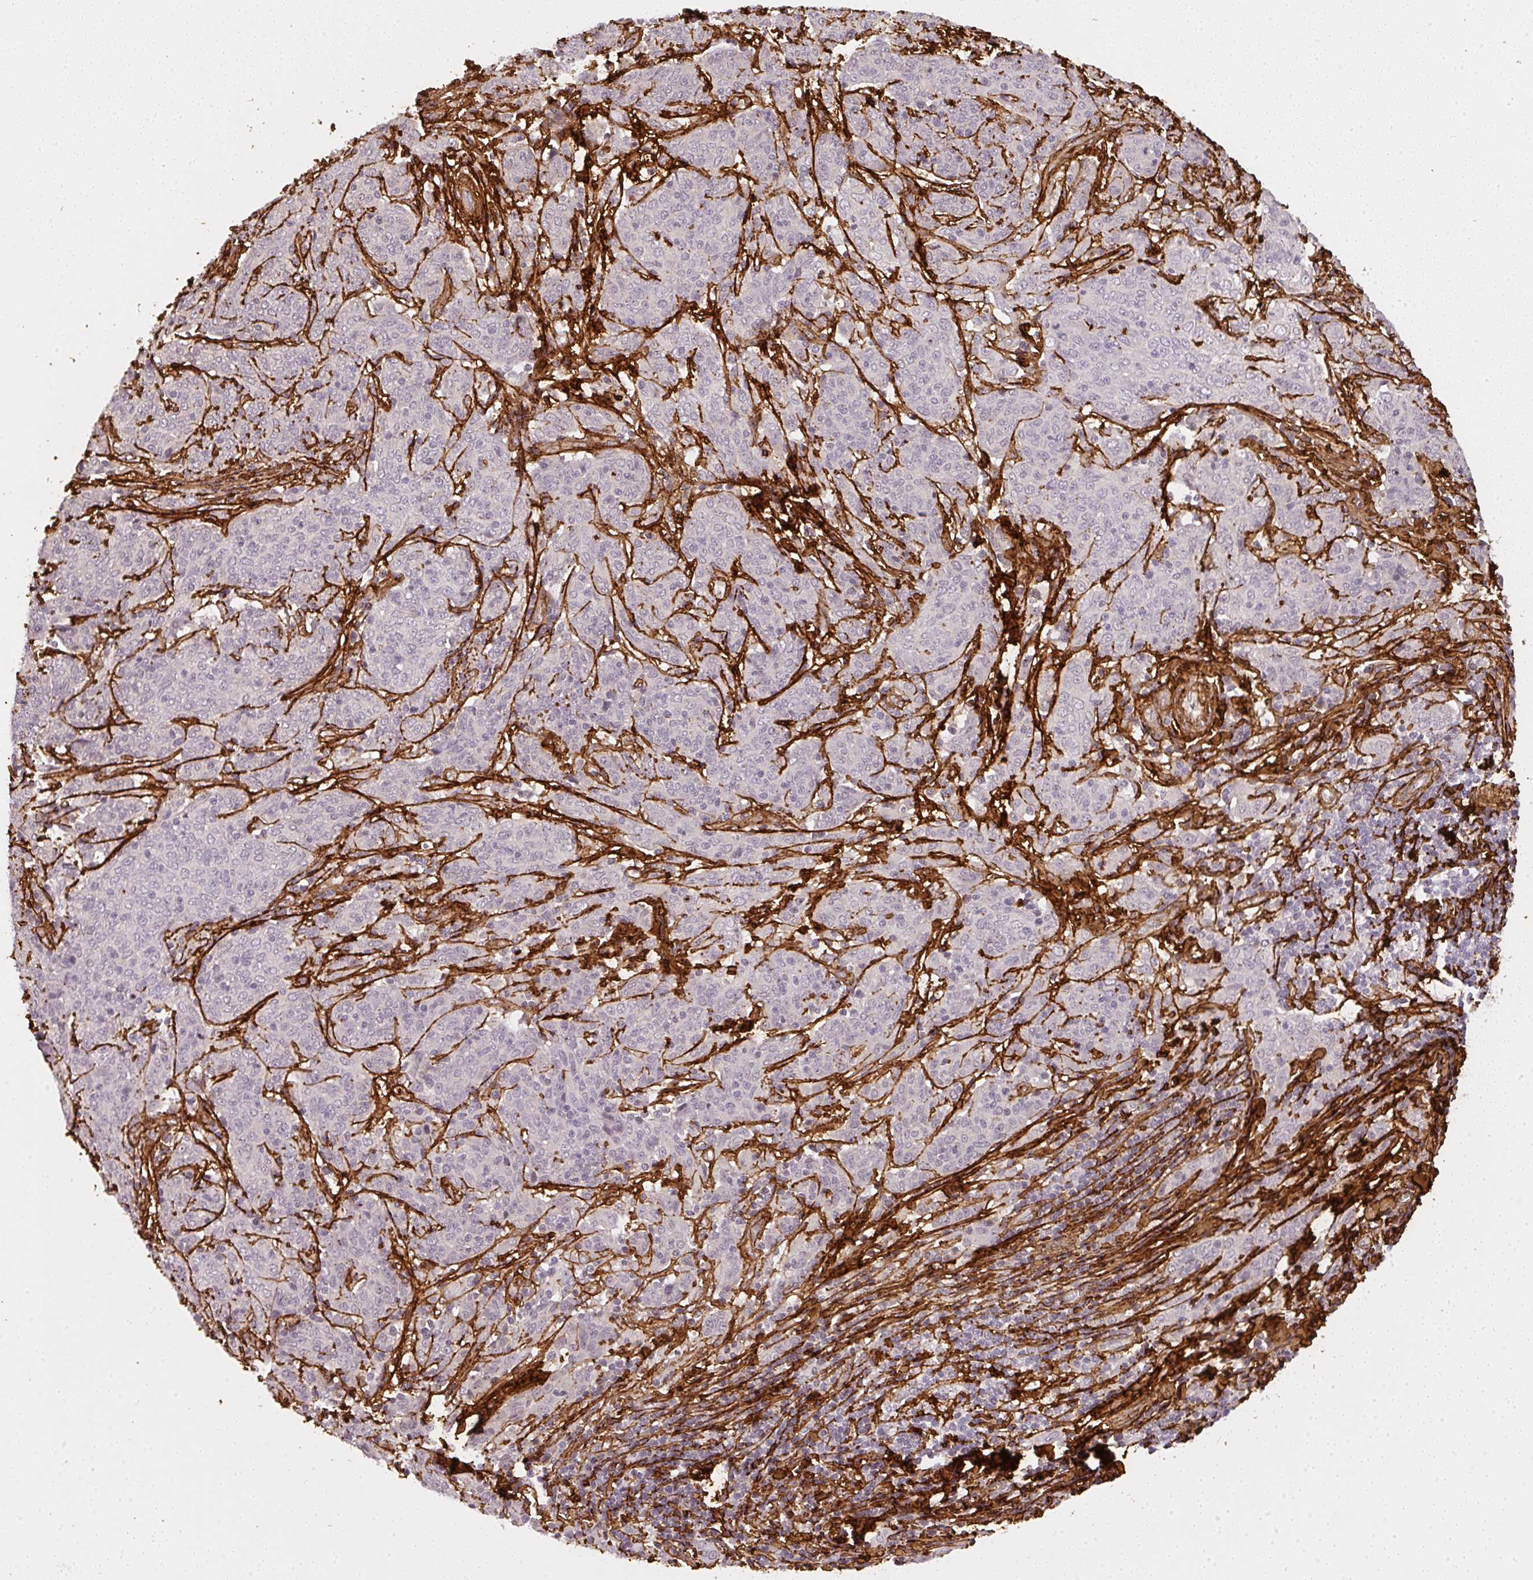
{"staining": {"intensity": "negative", "quantity": "none", "location": "none"}, "tissue": "cervical cancer", "cell_type": "Tumor cells", "image_type": "cancer", "snomed": [{"axis": "morphology", "description": "Squamous cell carcinoma, NOS"}, {"axis": "topography", "description": "Cervix"}], "caption": "Cervical cancer was stained to show a protein in brown. There is no significant expression in tumor cells.", "gene": "COL3A1", "patient": {"sex": "female", "age": 67}}